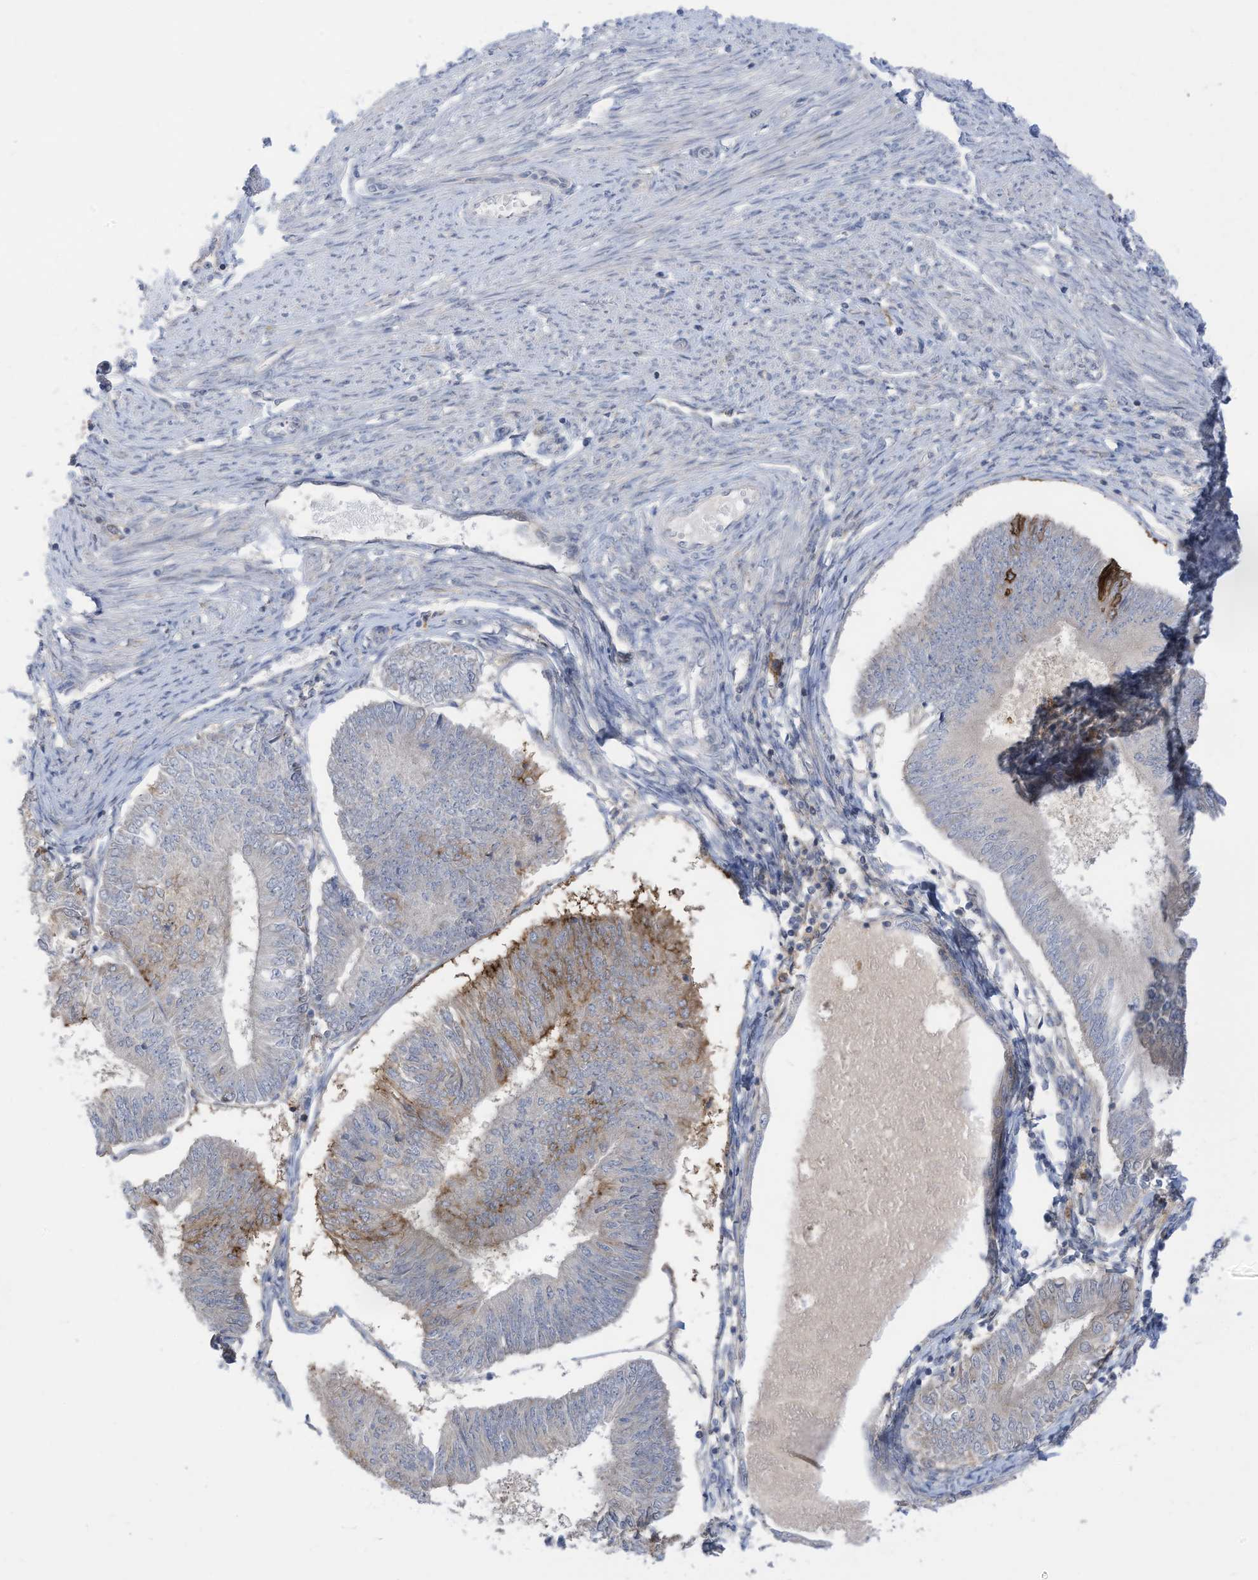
{"staining": {"intensity": "moderate", "quantity": "<25%", "location": "cytoplasmic/membranous"}, "tissue": "endometrial cancer", "cell_type": "Tumor cells", "image_type": "cancer", "snomed": [{"axis": "morphology", "description": "Adenocarcinoma, NOS"}, {"axis": "topography", "description": "Endometrium"}], "caption": "Tumor cells exhibit low levels of moderate cytoplasmic/membranous expression in approximately <25% of cells in endometrial cancer. Ihc stains the protein of interest in brown and the nuclei are stained blue.", "gene": "SLC1A5", "patient": {"sex": "female", "age": 58}}